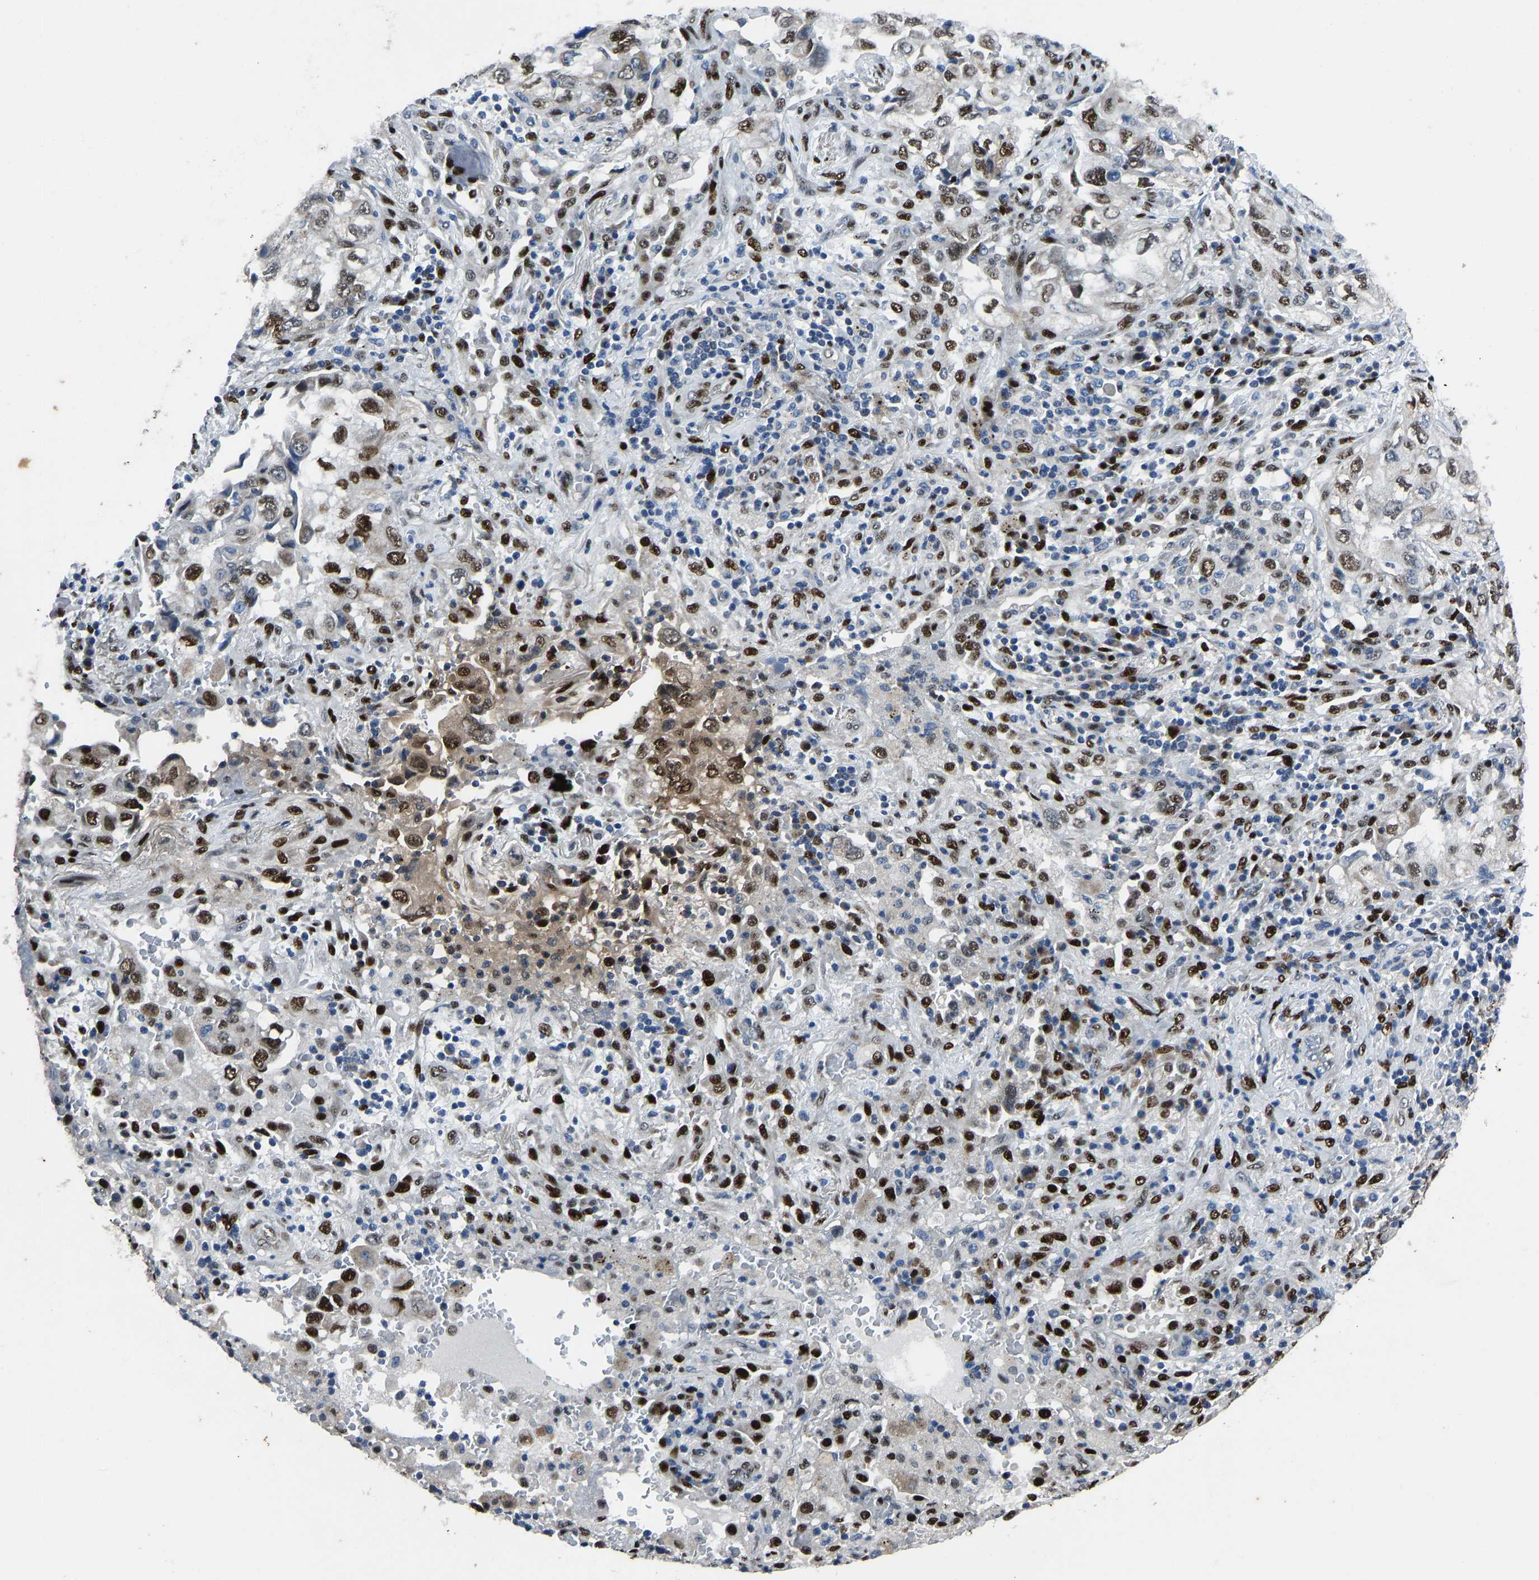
{"staining": {"intensity": "moderate", "quantity": "25%-75%", "location": "nuclear"}, "tissue": "lung cancer", "cell_type": "Tumor cells", "image_type": "cancer", "snomed": [{"axis": "morphology", "description": "Adenocarcinoma, NOS"}, {"axis": "topography", "description": "Lung"}], "caption": "High-magnification brightfield microscopy of lung adenocarcinoma stained with DAB (brown) and counterstained with hematoxylin (blue). tumor cells exhibit moderate nuclear positivity is identified in approximately25%-75% of cells. The staining is performed using DAB (3,3'-diaminobenzidine) brown chromogen to label protein expression. The nuclei are counter-stained blue using hematoxylin.", "gene": "EGR1", "patient": {"sex": "male", "age": 64}}